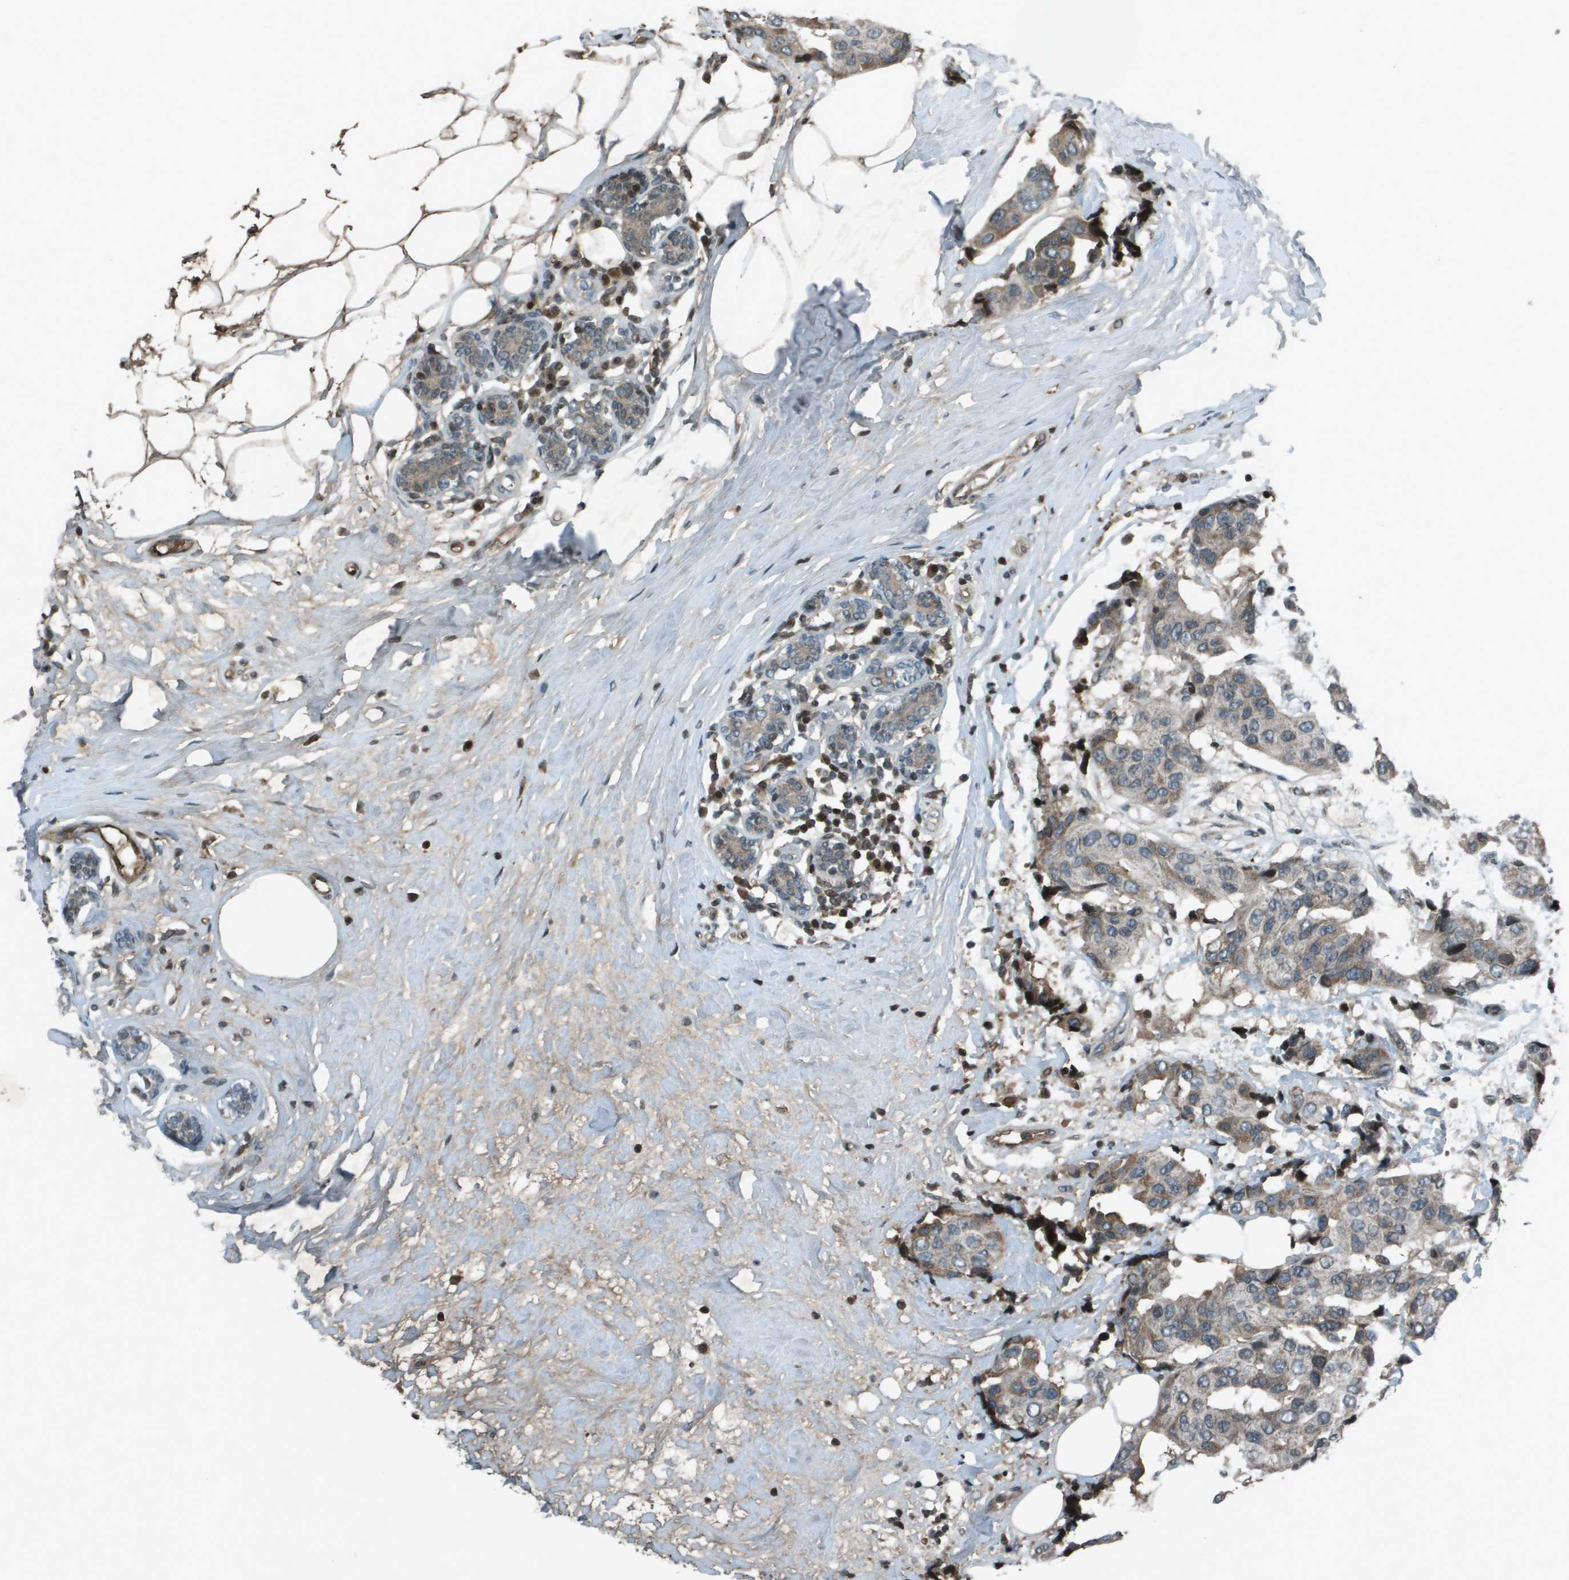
{"staining": {"intensity": "weak", "quantity": "25%-75%", "location": "cytoplasmic/membranous"}, "tissue": "breast cancer", "cell_type": "Tumor cells", "image_type": "cancer", "snomed": [{"axis": "morphology", "description": "Normal tissue, NOS"}, {"axis": "morphology", "description": "Duct carcinoma"}, {"axis": "topography", "description": "Breast"}], "caption": "Immunohistochemistry (IHC) (DAB (3,3'-diaminobenzidine)) staining of infiltrating ductal carcinoma (breast) reveals weak cytoplasmic/membranous protein positivity in about 25%-75% of tumor cells. (Brightfield microscopy of DAB IHC at high magnification).", "gene": "CXCL12", "patient": {"sex": "female", "age": 39}}